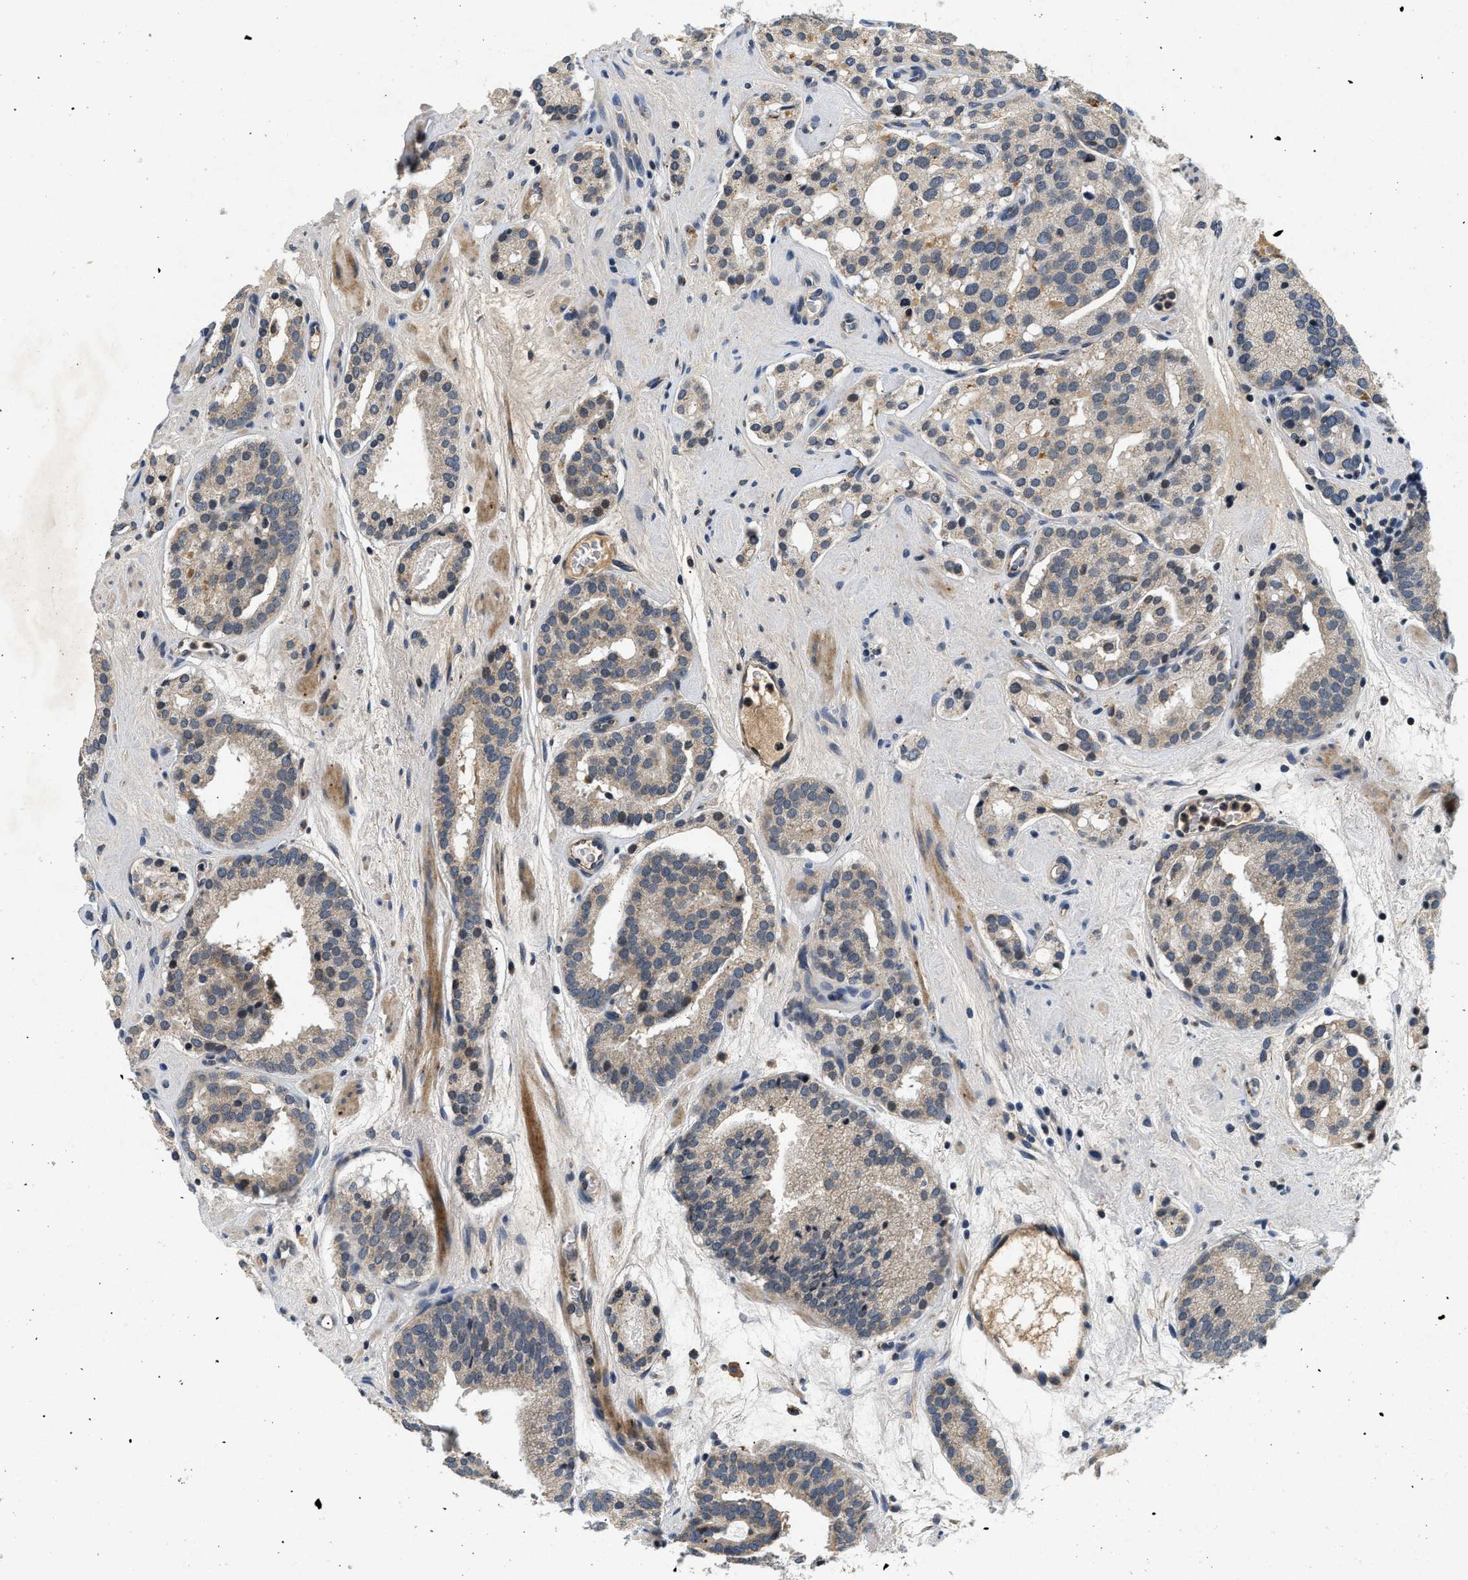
{"staining": {"intensity": "weak", "quantity": ">75%", "location": "cytoplasmic/membranous"}, "tissue": "prostate cancer", "cell_type": "Tumor cells", "image_type": "cancer", "snomed": [{"axis": "morphology", "description": "Adenocarcinoma, Low grade"}, {"axis": "topography", "description": "Prostate"}], "caption": "Immunohistochemical staining of prostate low-grade adenocarcinoma reveals low levels of weak cytoplasmic/membranous protein staining in about >75% of tumor cells.", "gene": "PDP1", "patient": {"sex": "male", "age": 69}}